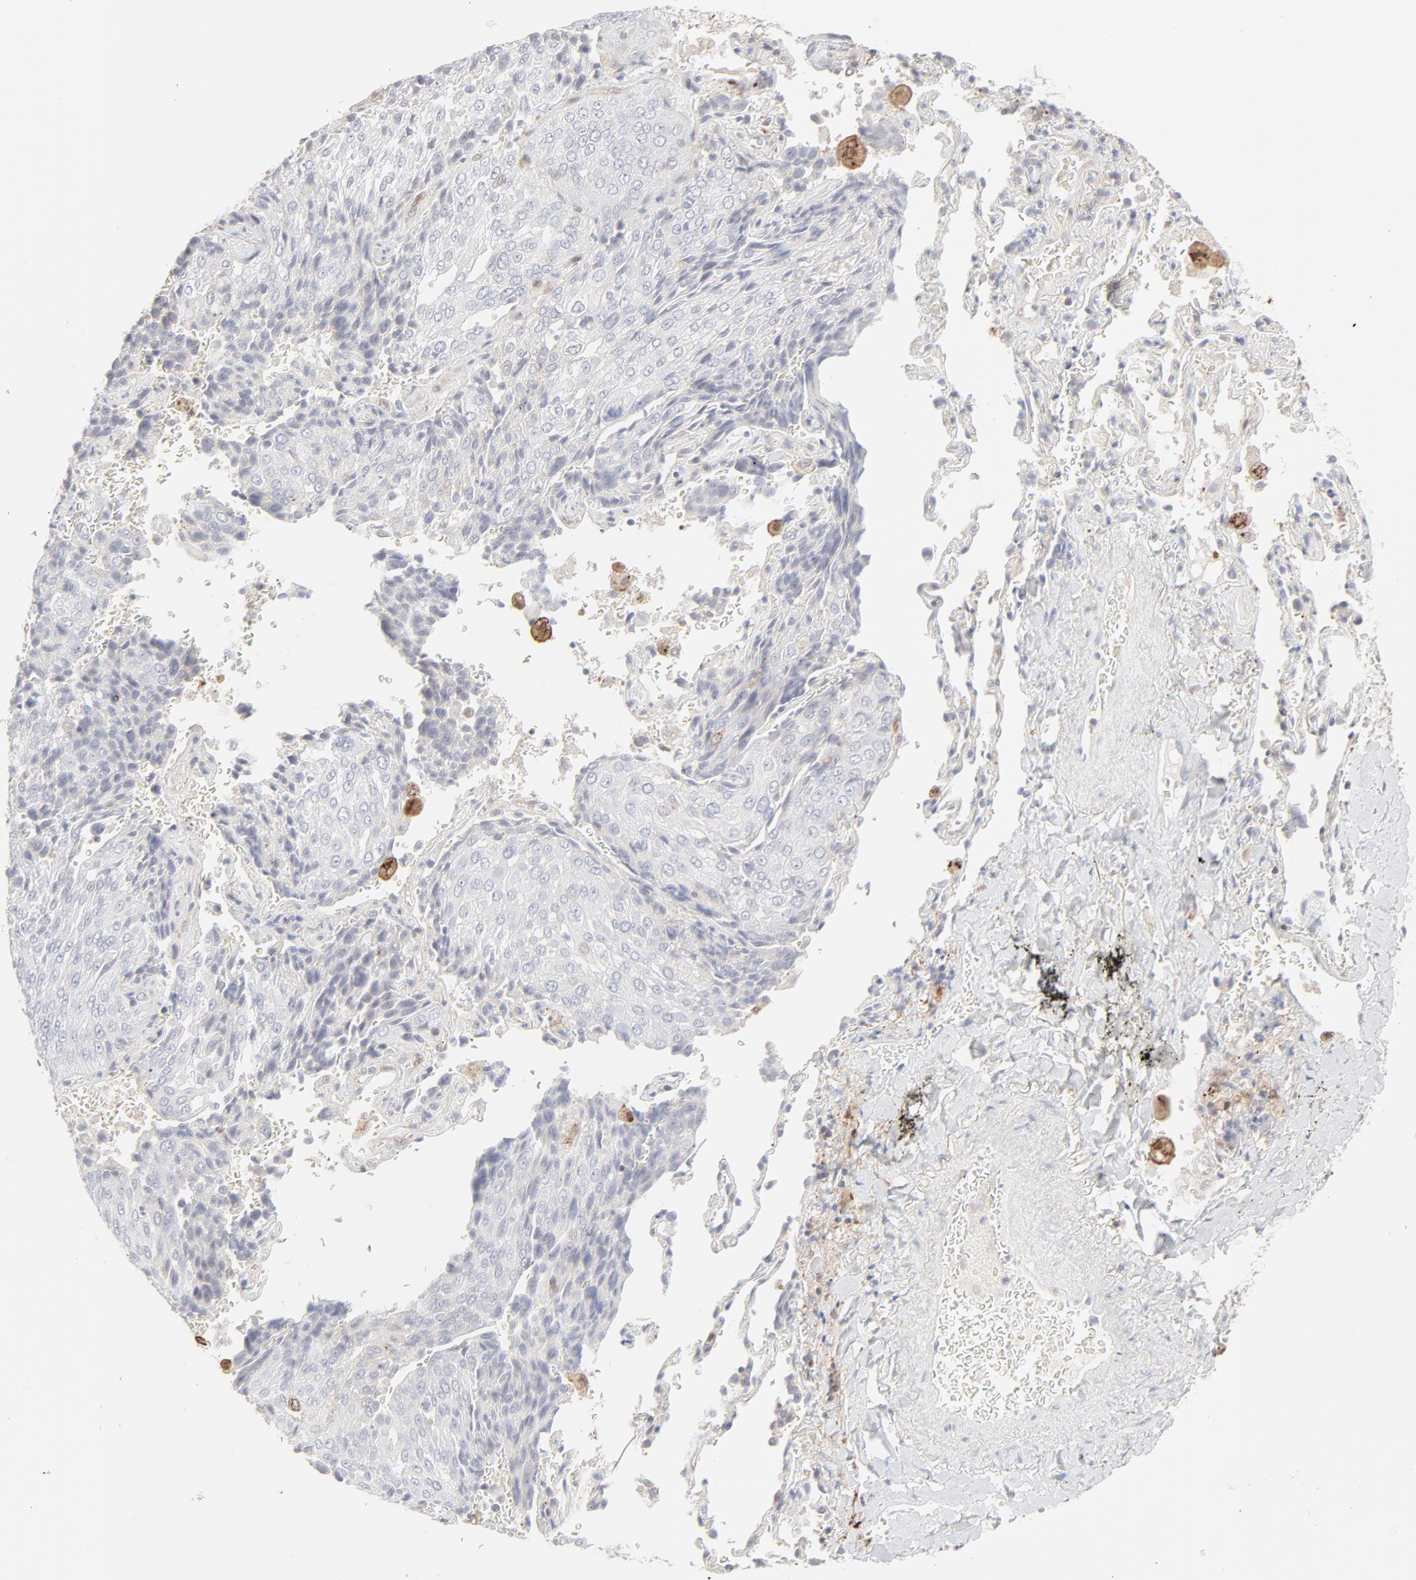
{"staining": {"intensity": "negative", "quantity": "none", "location": "none"}, "tissue": "lung cancer", "cell_type": "Tumor cells", "image_type": "cancer", "snomed": [{"axis": "morphology", "description": "Squamous cell carcinoma, NOS"}, {"axis": "topography", "description": "Lung"}], "caption": "The image shows no significant staining in tumor cells of lung squamous cell carcinoma.", "gene": "LGALS2", "patient": {"sex": "male", "age": 54}}